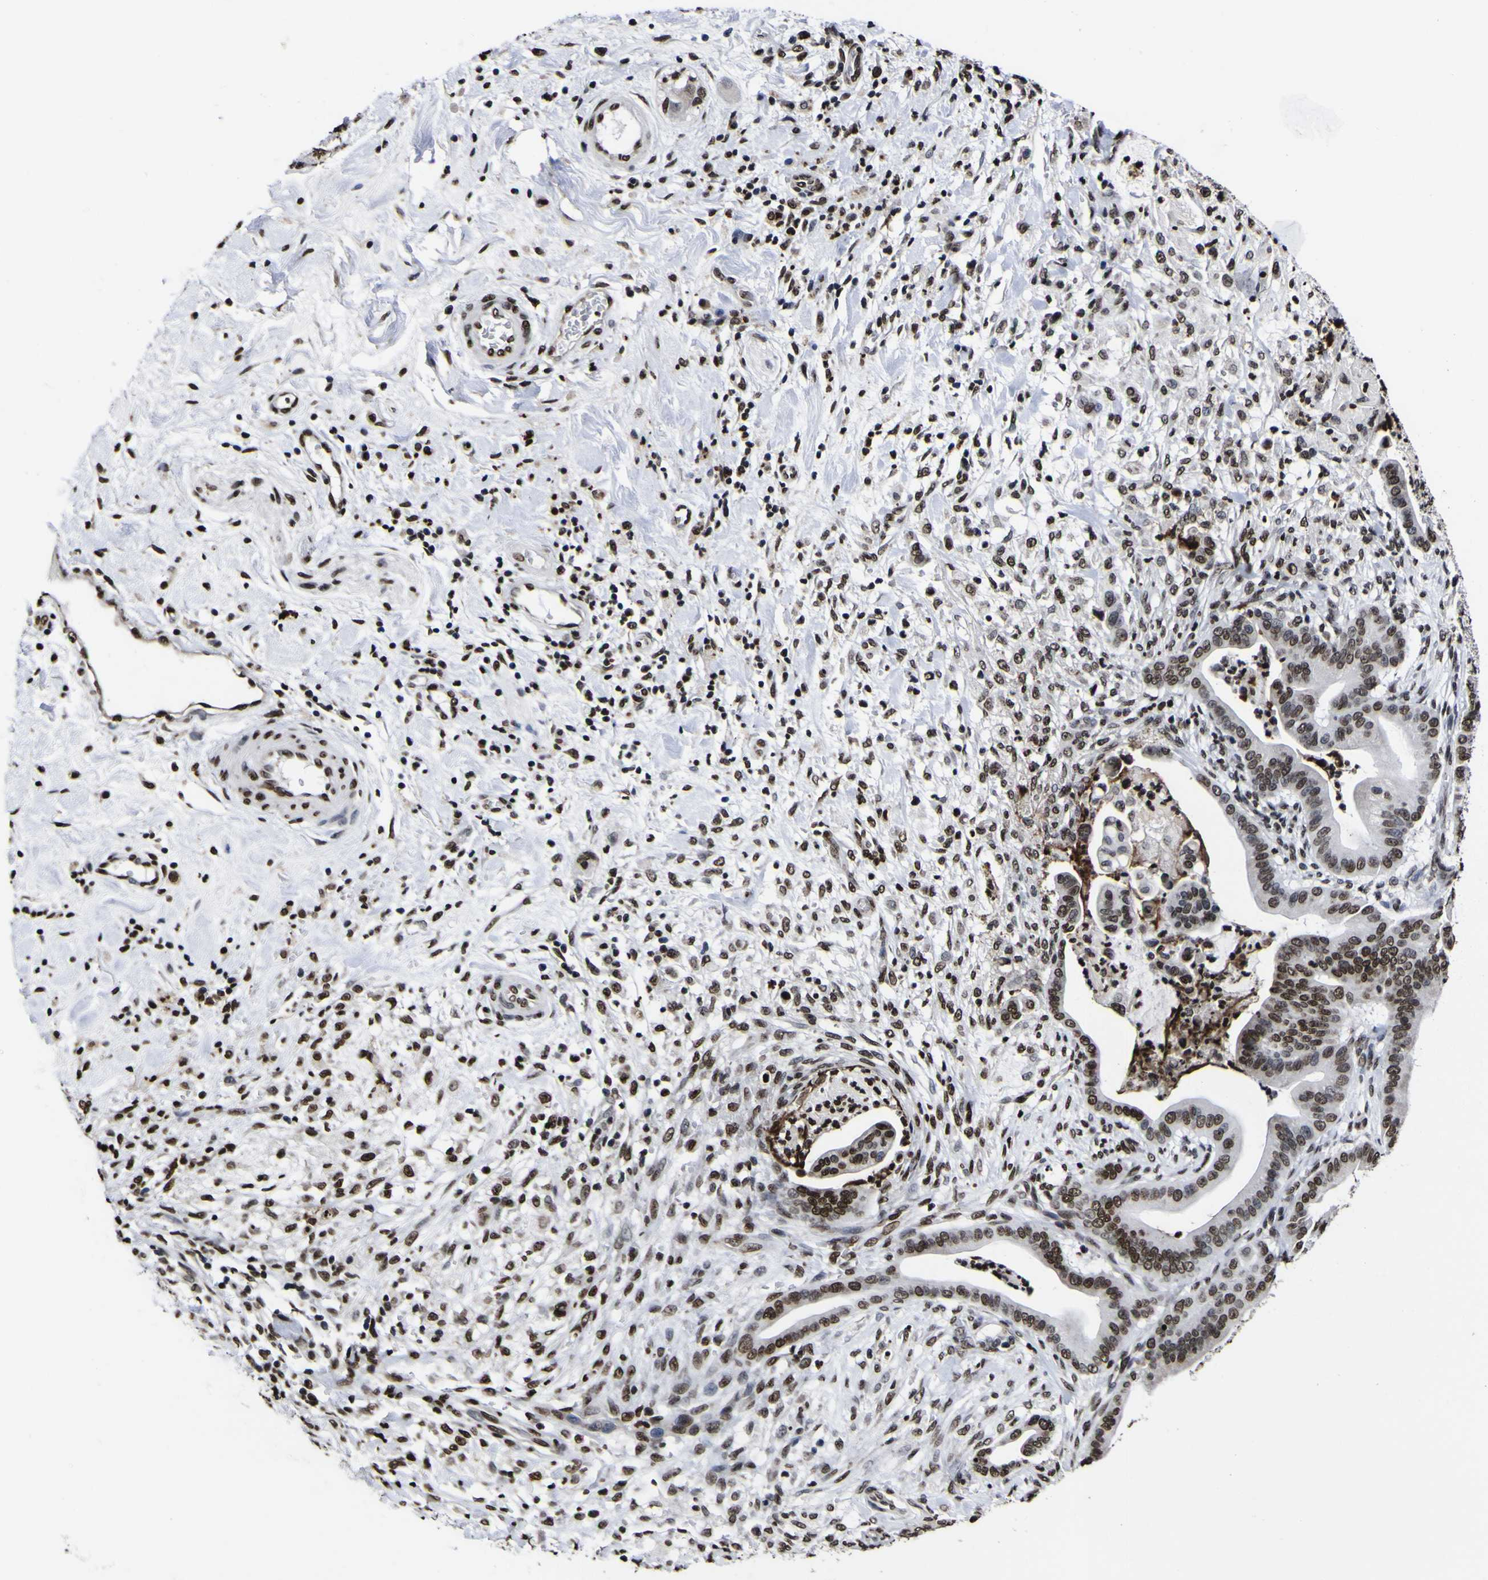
{"staining": {"intensity": "strong", "quantity": "25%-75%", "location": "nuclear"}, "tissue": "pancreatic cancer", "cell_type": "Tumor cells", "image_type": "cancer", "snomed": [{"axis": "morphology", "description": "Adenocarcinoma, NOS"}, {"axis": "topography", "description": "Pancreas"}], "caption": "Immunohistochemistry (DAB (3,3'-diaminobenzidine)) staining of pancreatic adenocarcinoma demonstrates strong nuclear protein staining in about 25%-75% of tumor cells.", "gene": "PIAS1", "patient": {"sex": "male", "age": 63}}